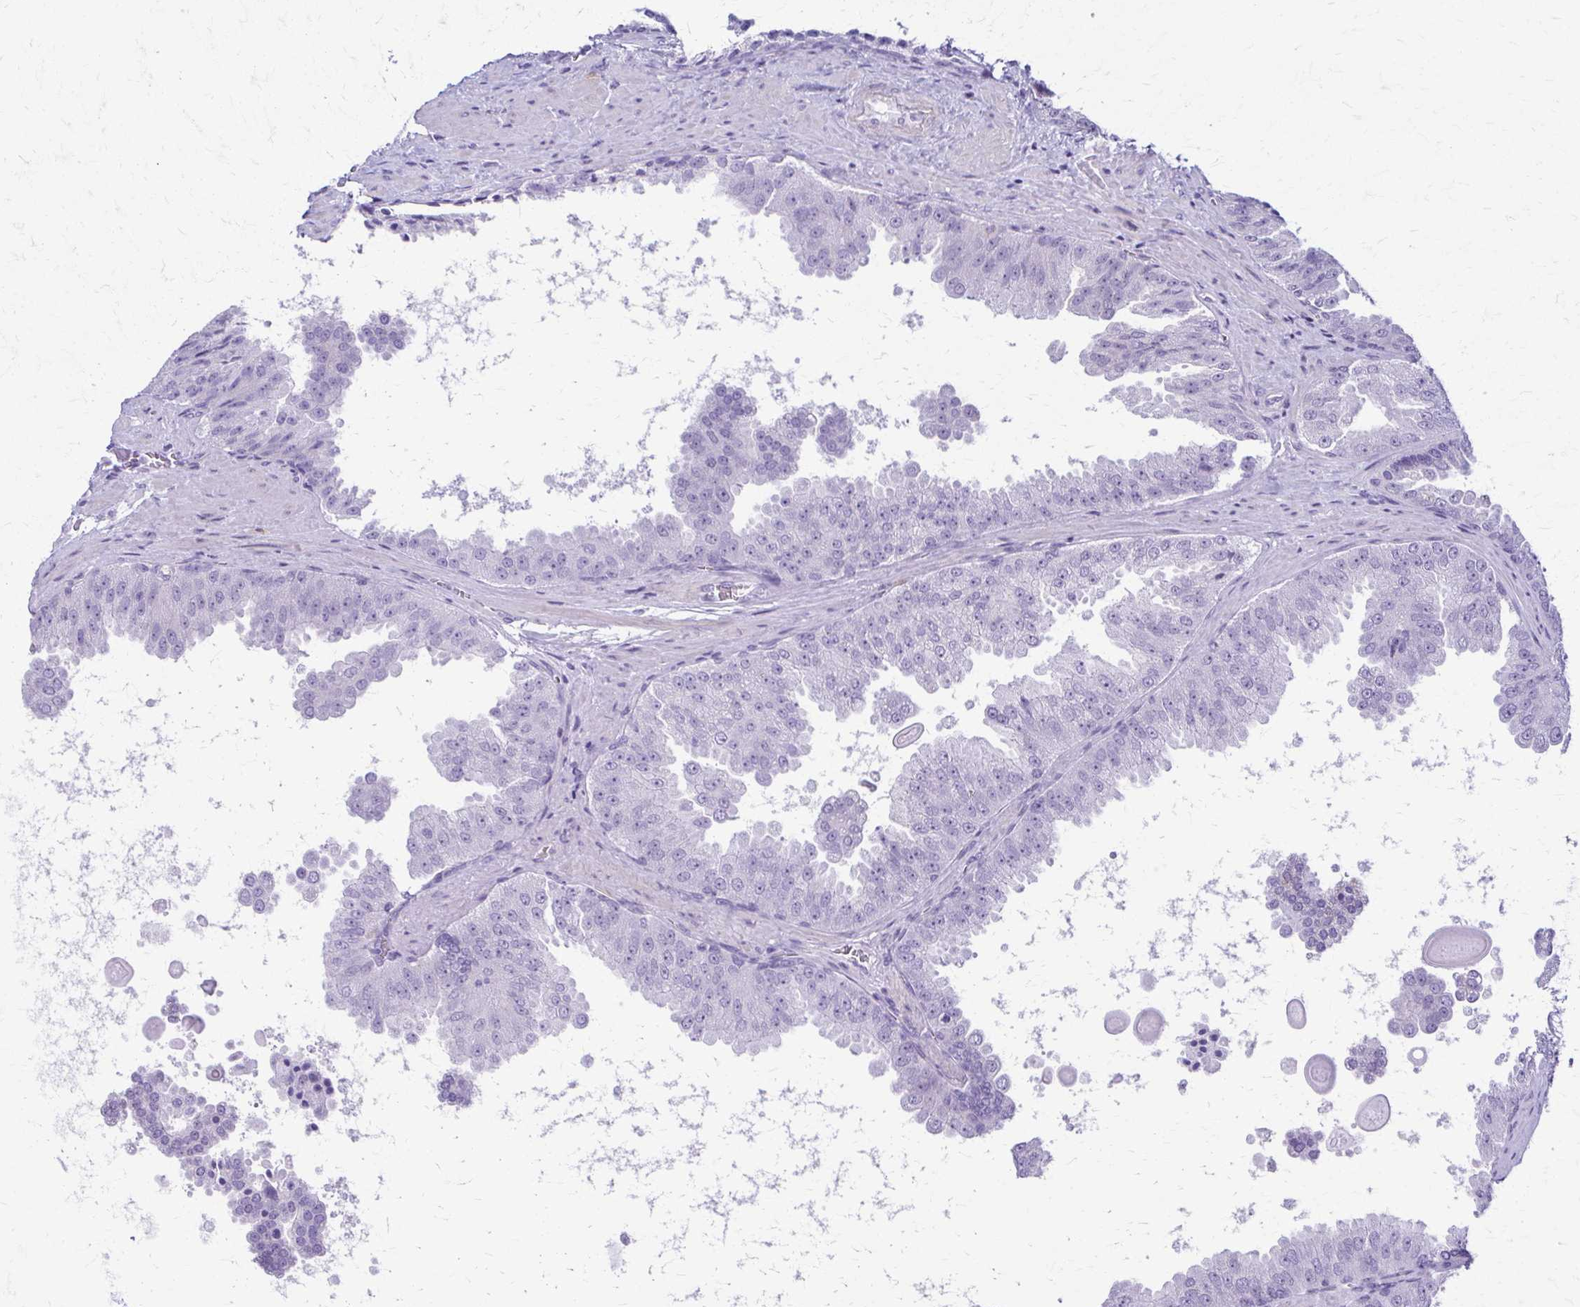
{"staining": {"intensity": "negative", "quantity": "none", "location": "none"}, "tissue": "prostate cancer", "cell_type": "Tumor cells", "image_type": "cancer", "snomed": [{"axis": "morphology", "description": "Adenocarcinoma, Low grade"}, {"axis": "topography", "description": "Prostate"}], "caption": "Tumor cells show no significant protein positivity in adenocarcinoma (low-grade) (prostate).", "gene": "RHOBTB2", "patient": {"sex": "male", "age": 67}}